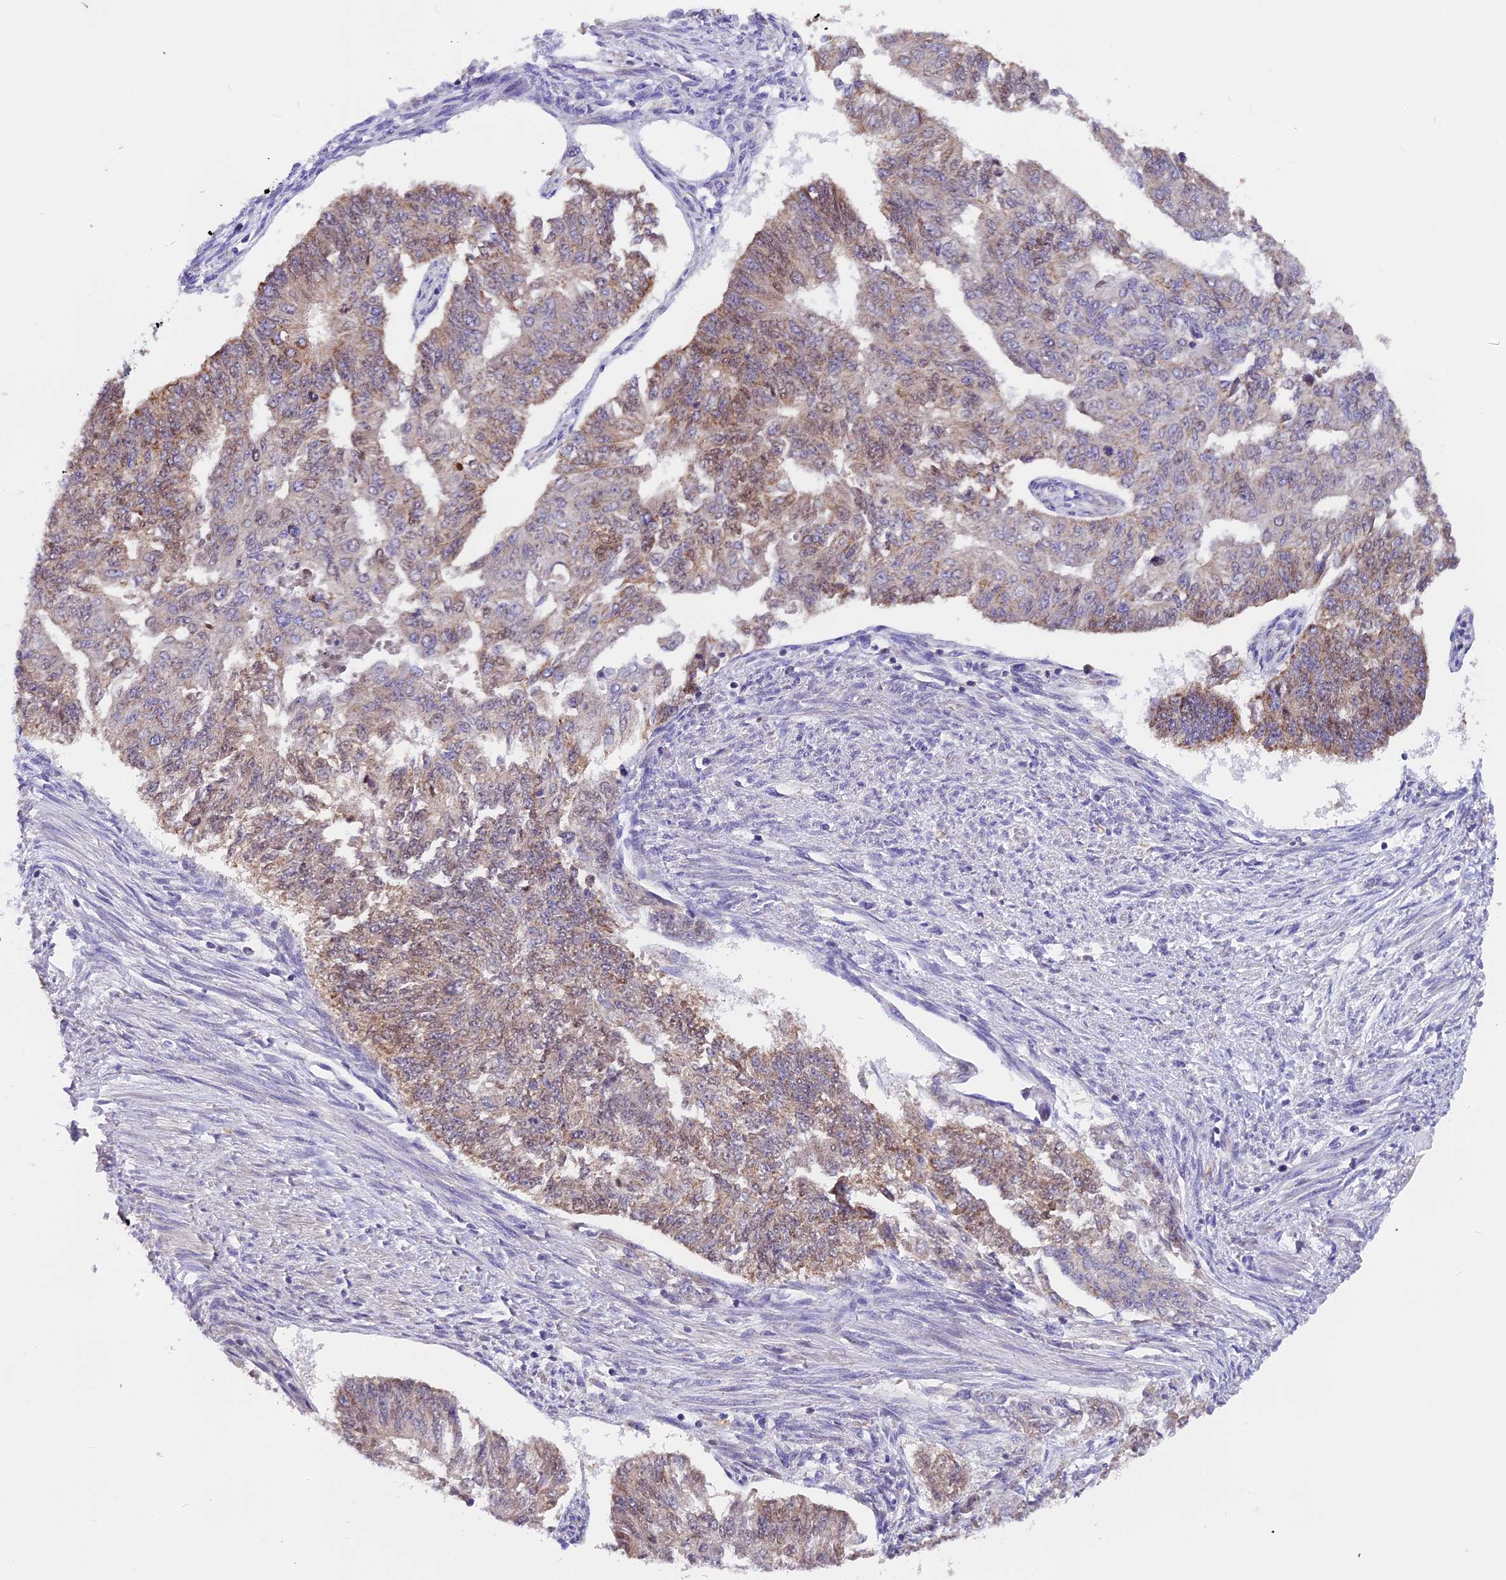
{"staining": {"intensity": "weak", "quantity": "25%-75%", "location": "cytoplasmic/membranous,nuclear"}, "tissue": "endometrial cancer", "cell_type": "Tumor cells", "image_type": "cancer", "snomed": [{"axis": "morphology", "description": "Adenocarcinoma, NOS"}, {"axis": "topography", "description": "Endometrium"}], "caption": "Immunohistochemistry (IHC) (DAB) staining of human adenocarcinoma (endometrial) displays weak cytoplasmic/membranous and nuclear protein positivity in approximately 25%-75% of tumor cells.", "gene": "MGME1", "patient": {"sex": "female", "age": 32}}